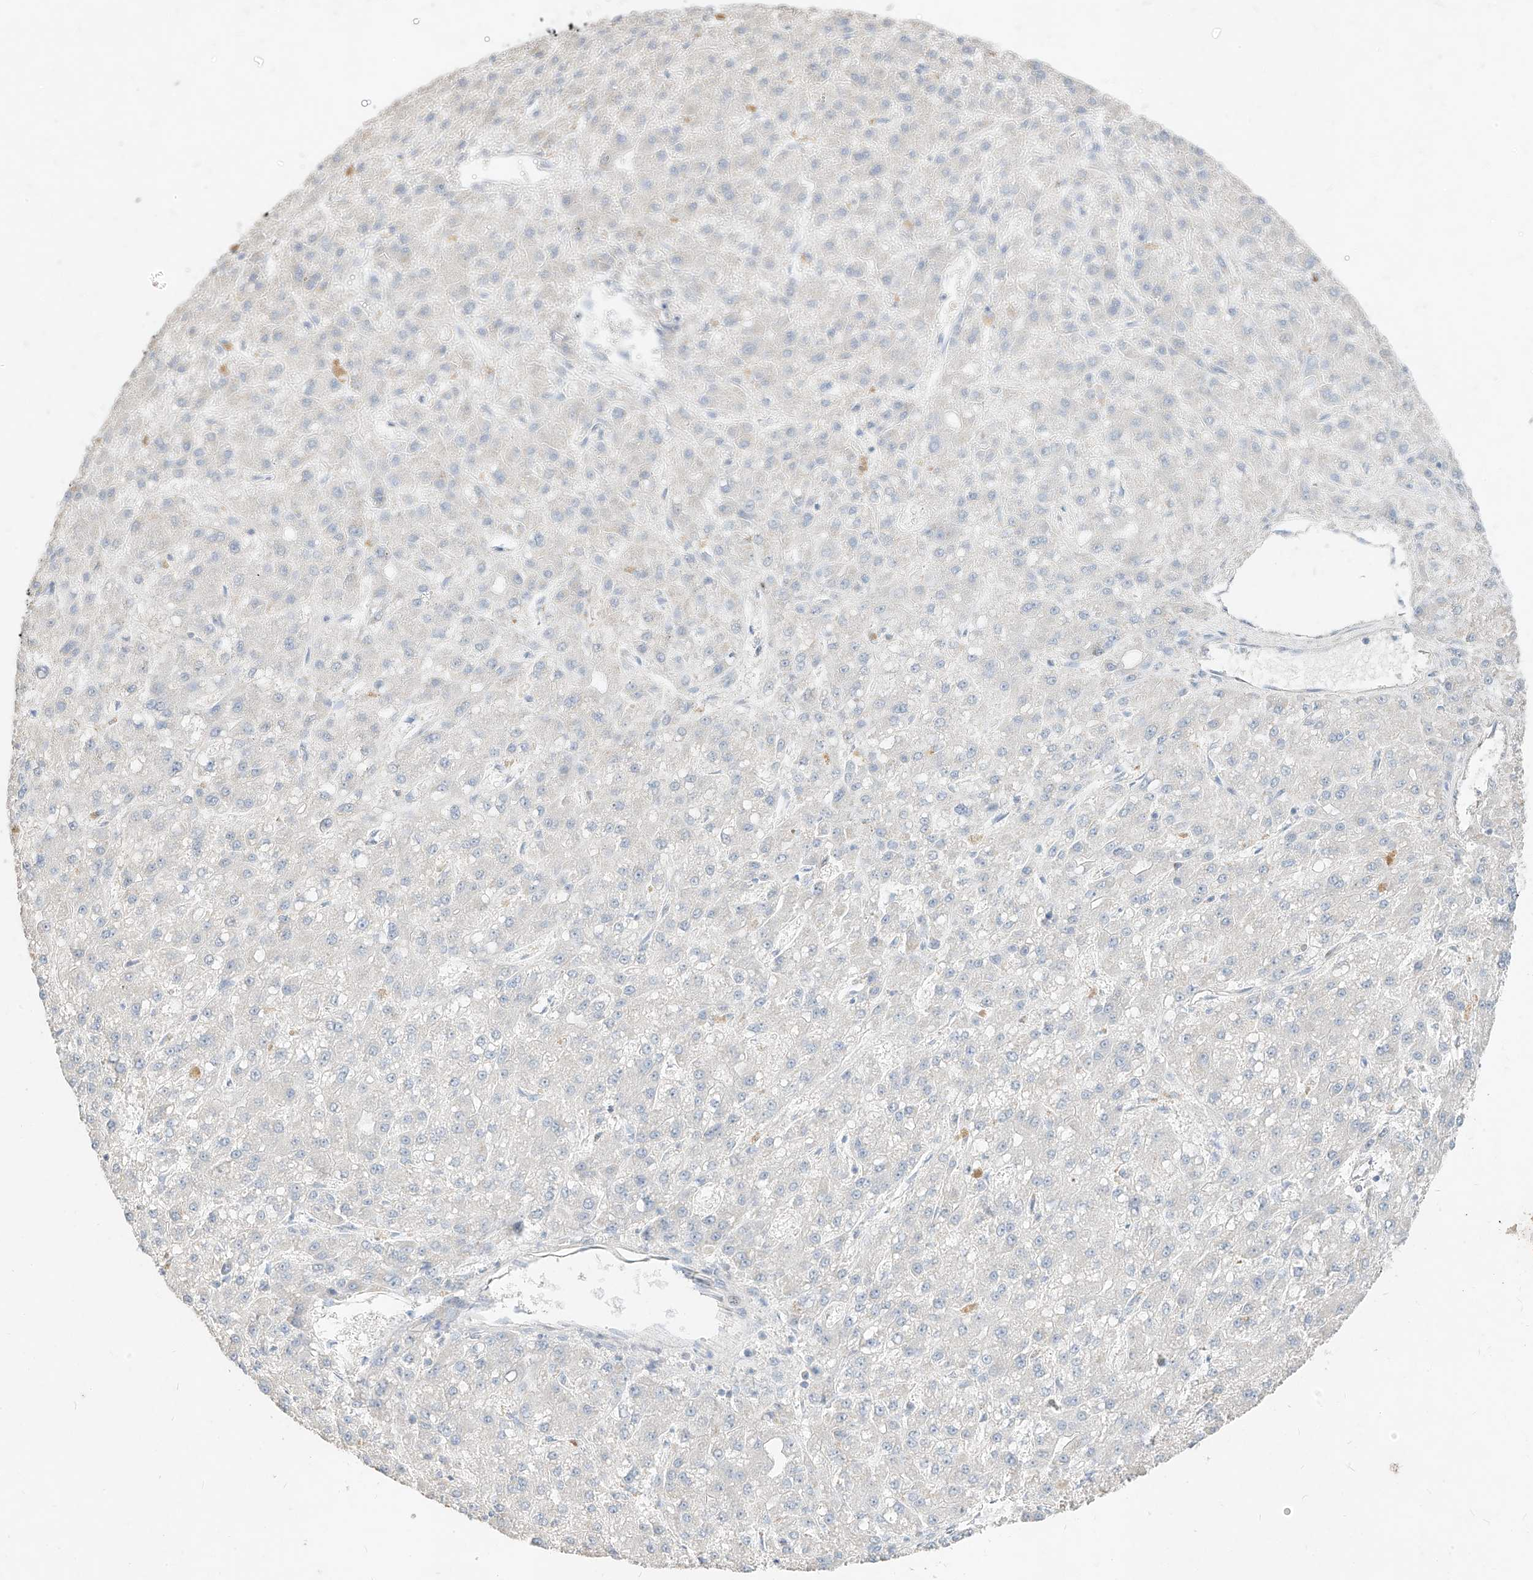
{"staining": {"intensity": "negative", "quantity": "none", "location": "none"}, "tissue": "liver cancer", "cell_type": "Tumor cells", "image_type": "cancer", "snomed": [{"axis": "morphology", "description": "Carcinoma, Hepatocellular, NOS"}, {"axis": "topography", "description": "Liver"}], "caption": "Image shows no significant protein expression in tumor cells of liver cancer. (Immunohistochemistry (ihc), brightfield microscopy, high magnification).", "gene": "ZZEF1", "patient": {"sex": "male", "age": 67}}